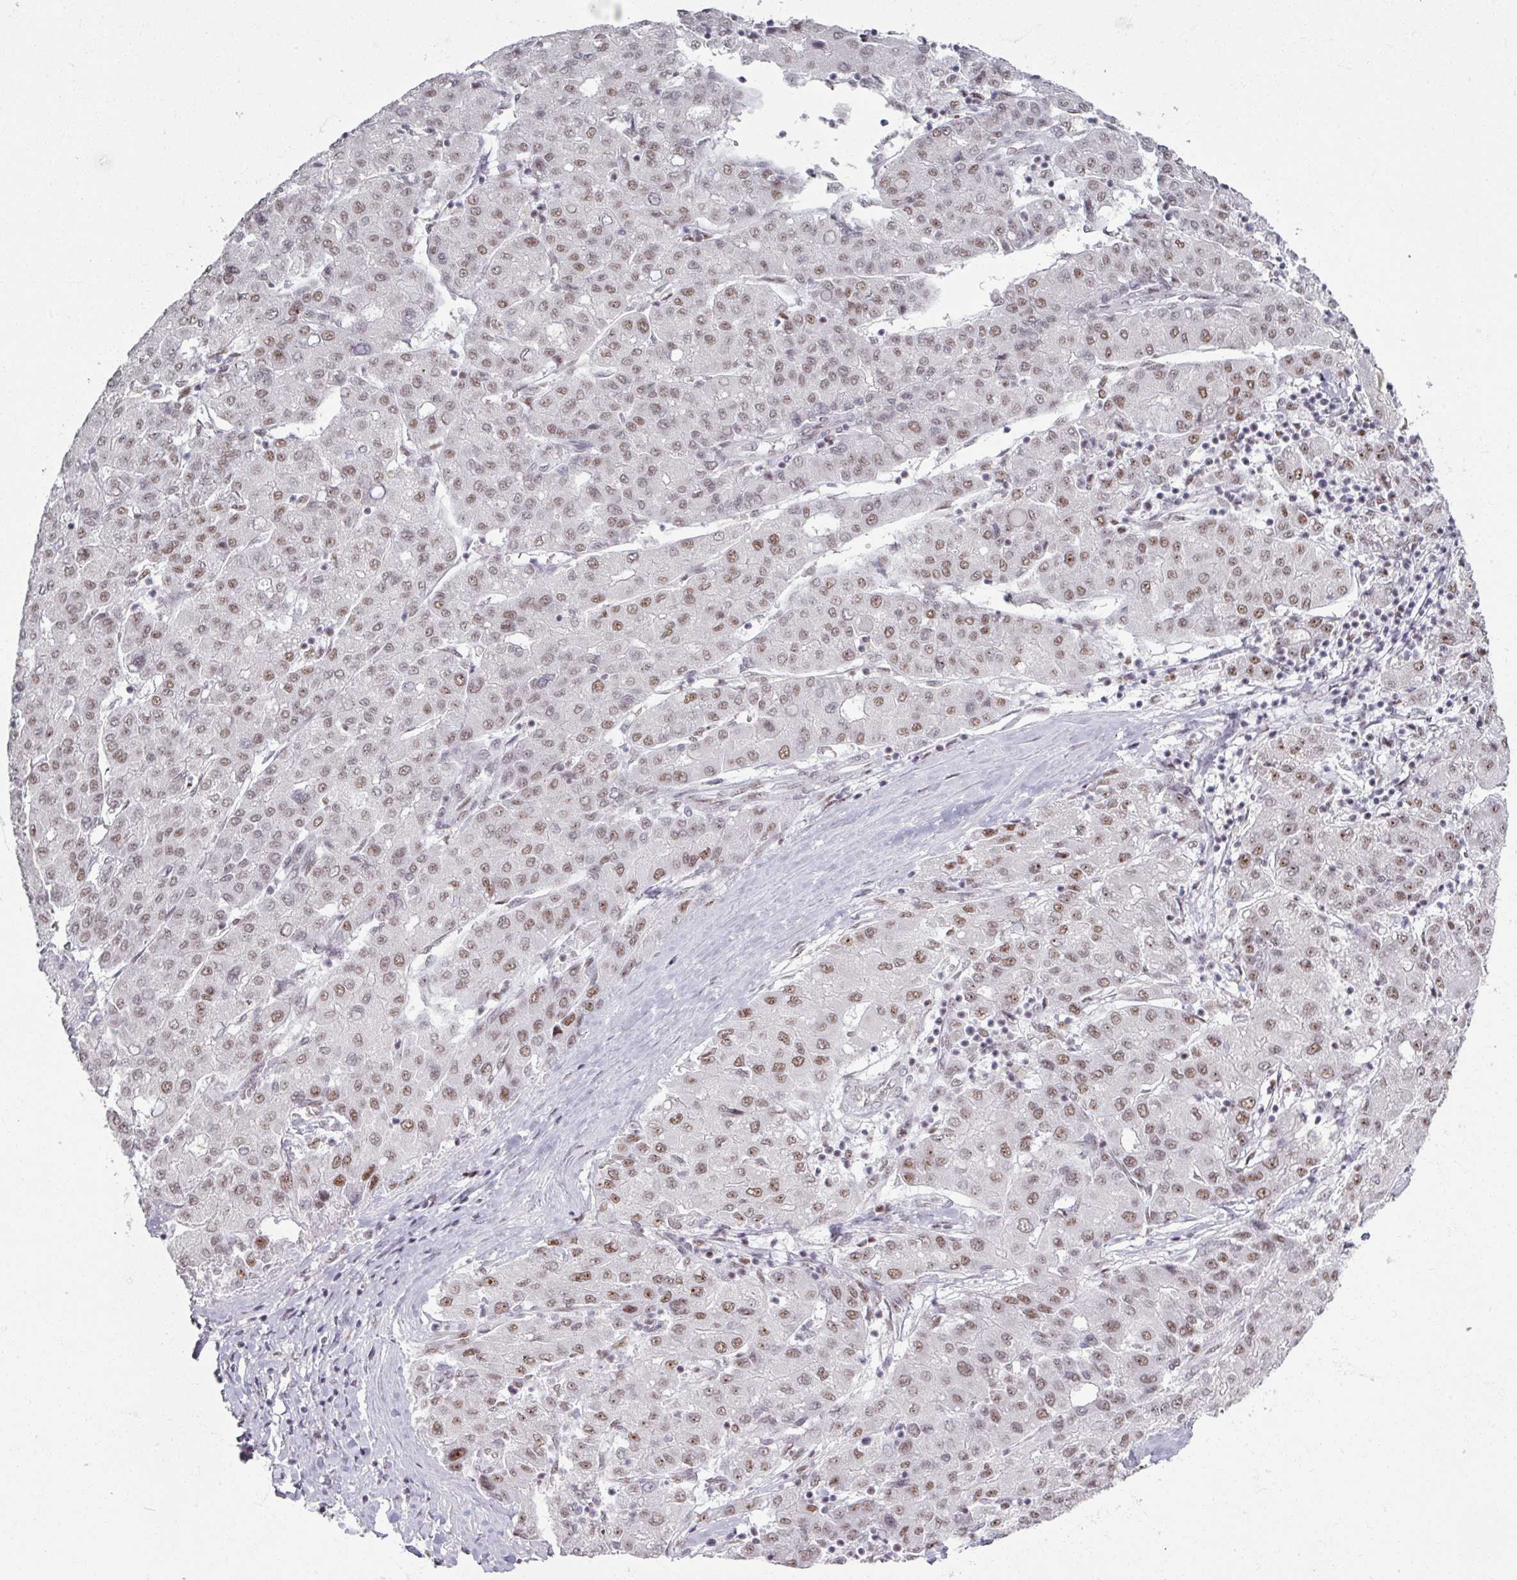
{"staining": {"intensity": "moderate", "quantity": ">75%", "location": "nuclear"}, "tissue": "liver cancer", "cell_type": "Tumor cells", "image_type": "cancer", "snomed": [{"axis": "morphology", "description": "Carcinoma, Hepatocellular, NOS"}, {"axis": "topography", "description": "Liver"}], "caption": "The micrograph shows staining of liver cancer (hepatocellular carcinoma), revealing moderate nuclear protein staining (brown color) within tumor cells.", "gene": "ADAR", "patient": {"sex": "male", "age": 65}}